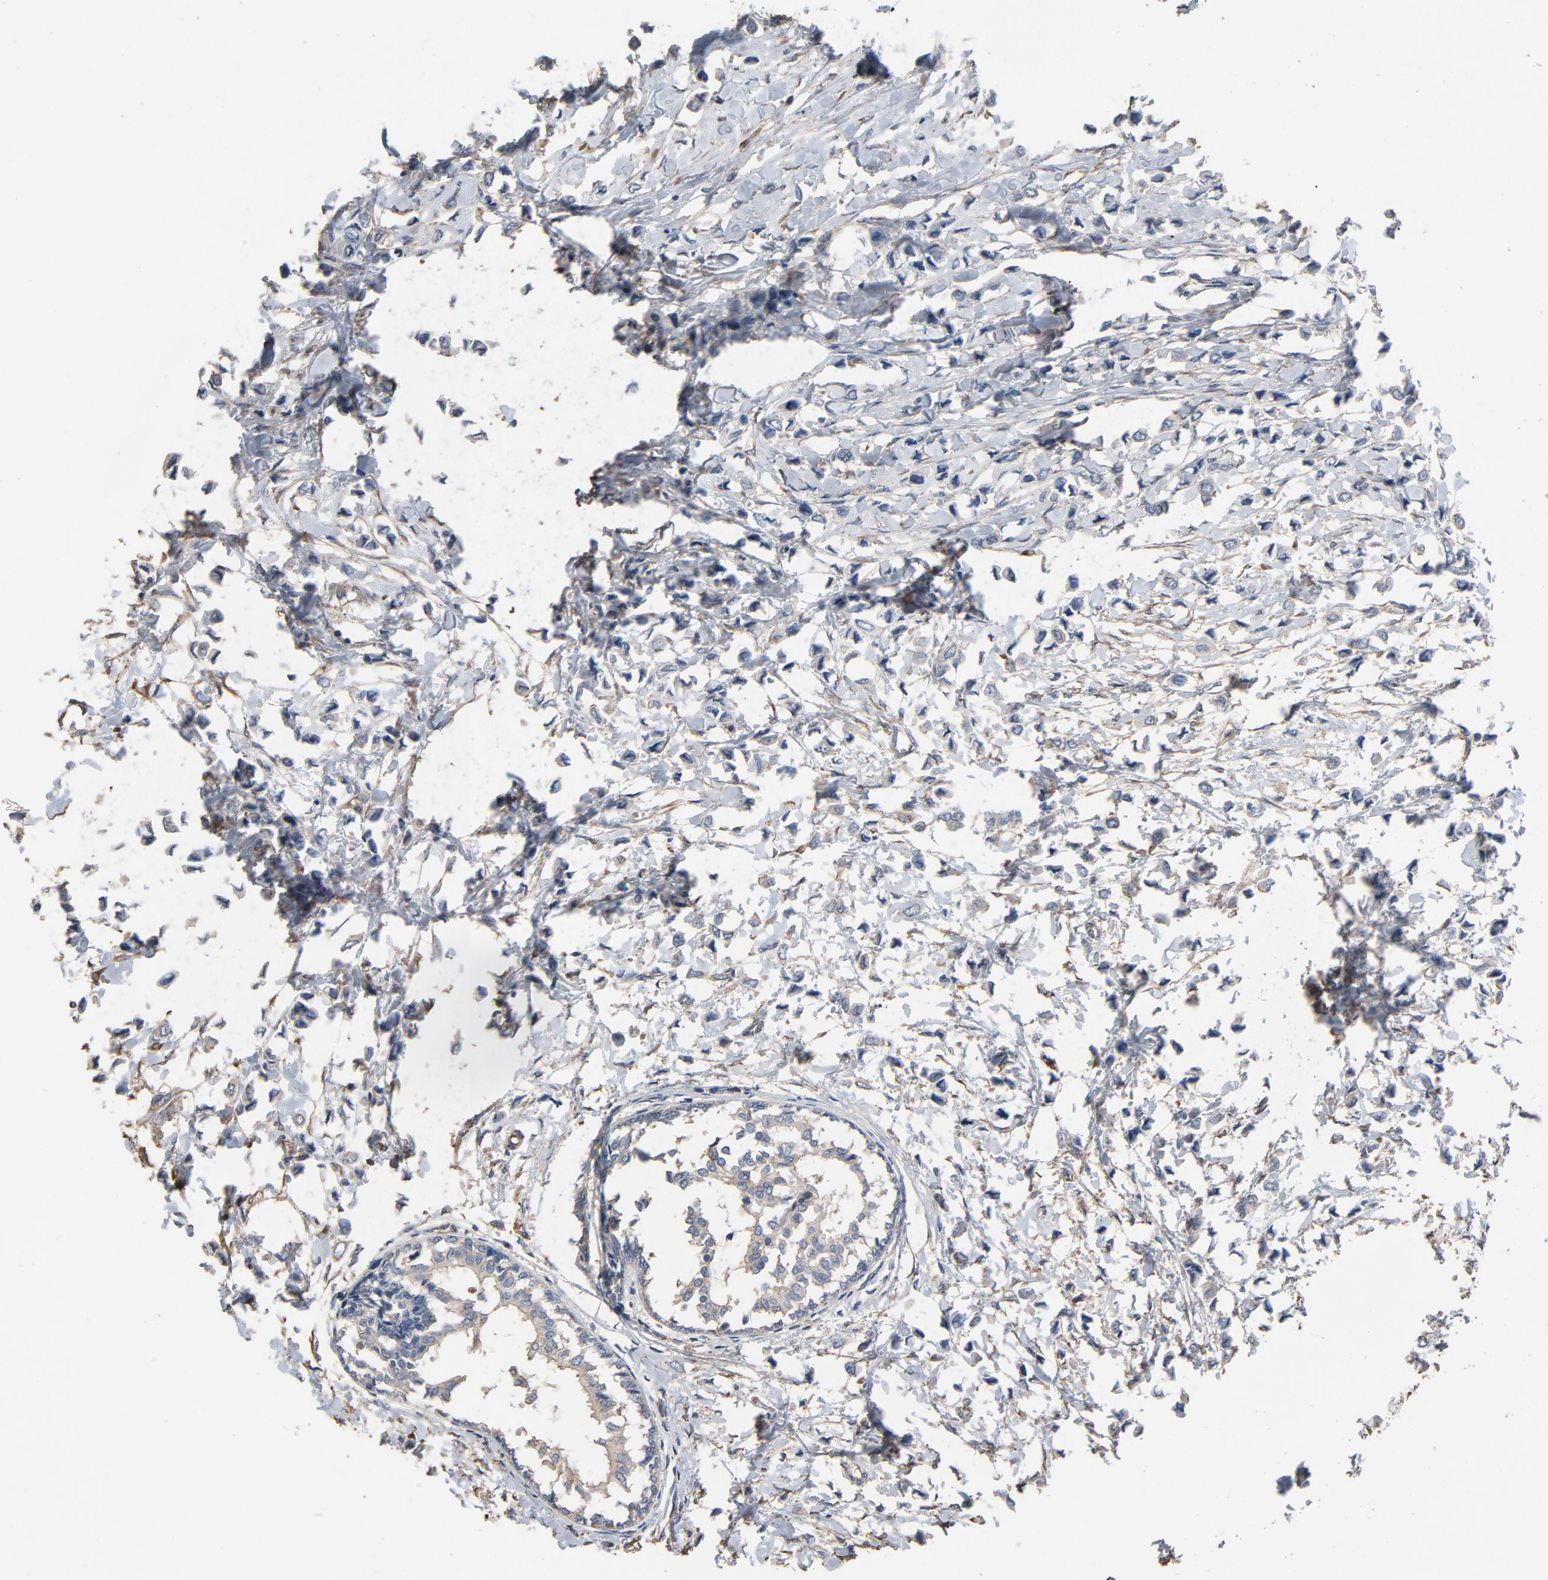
{"staining": {"intensity": "negative", "quantity": "none", "location": "none"}, "tissue": "breast cancer", "cell_type": "Tumor cells", "image_type": "cancer", "snomed": [{"axis": "morphology", "description": "Lobular carcinoma"}, {"axis": "topography", "description": "Breast"}], "caption": "Immunohistochemistry photomicrograph of neoplastic tissue: human breast cancer (lobular carcinoma) stained with DAB displays no significant protein staining in tumor cells.", "gene": "SOX6", "patient": {"sex": "female", "age": 51}}